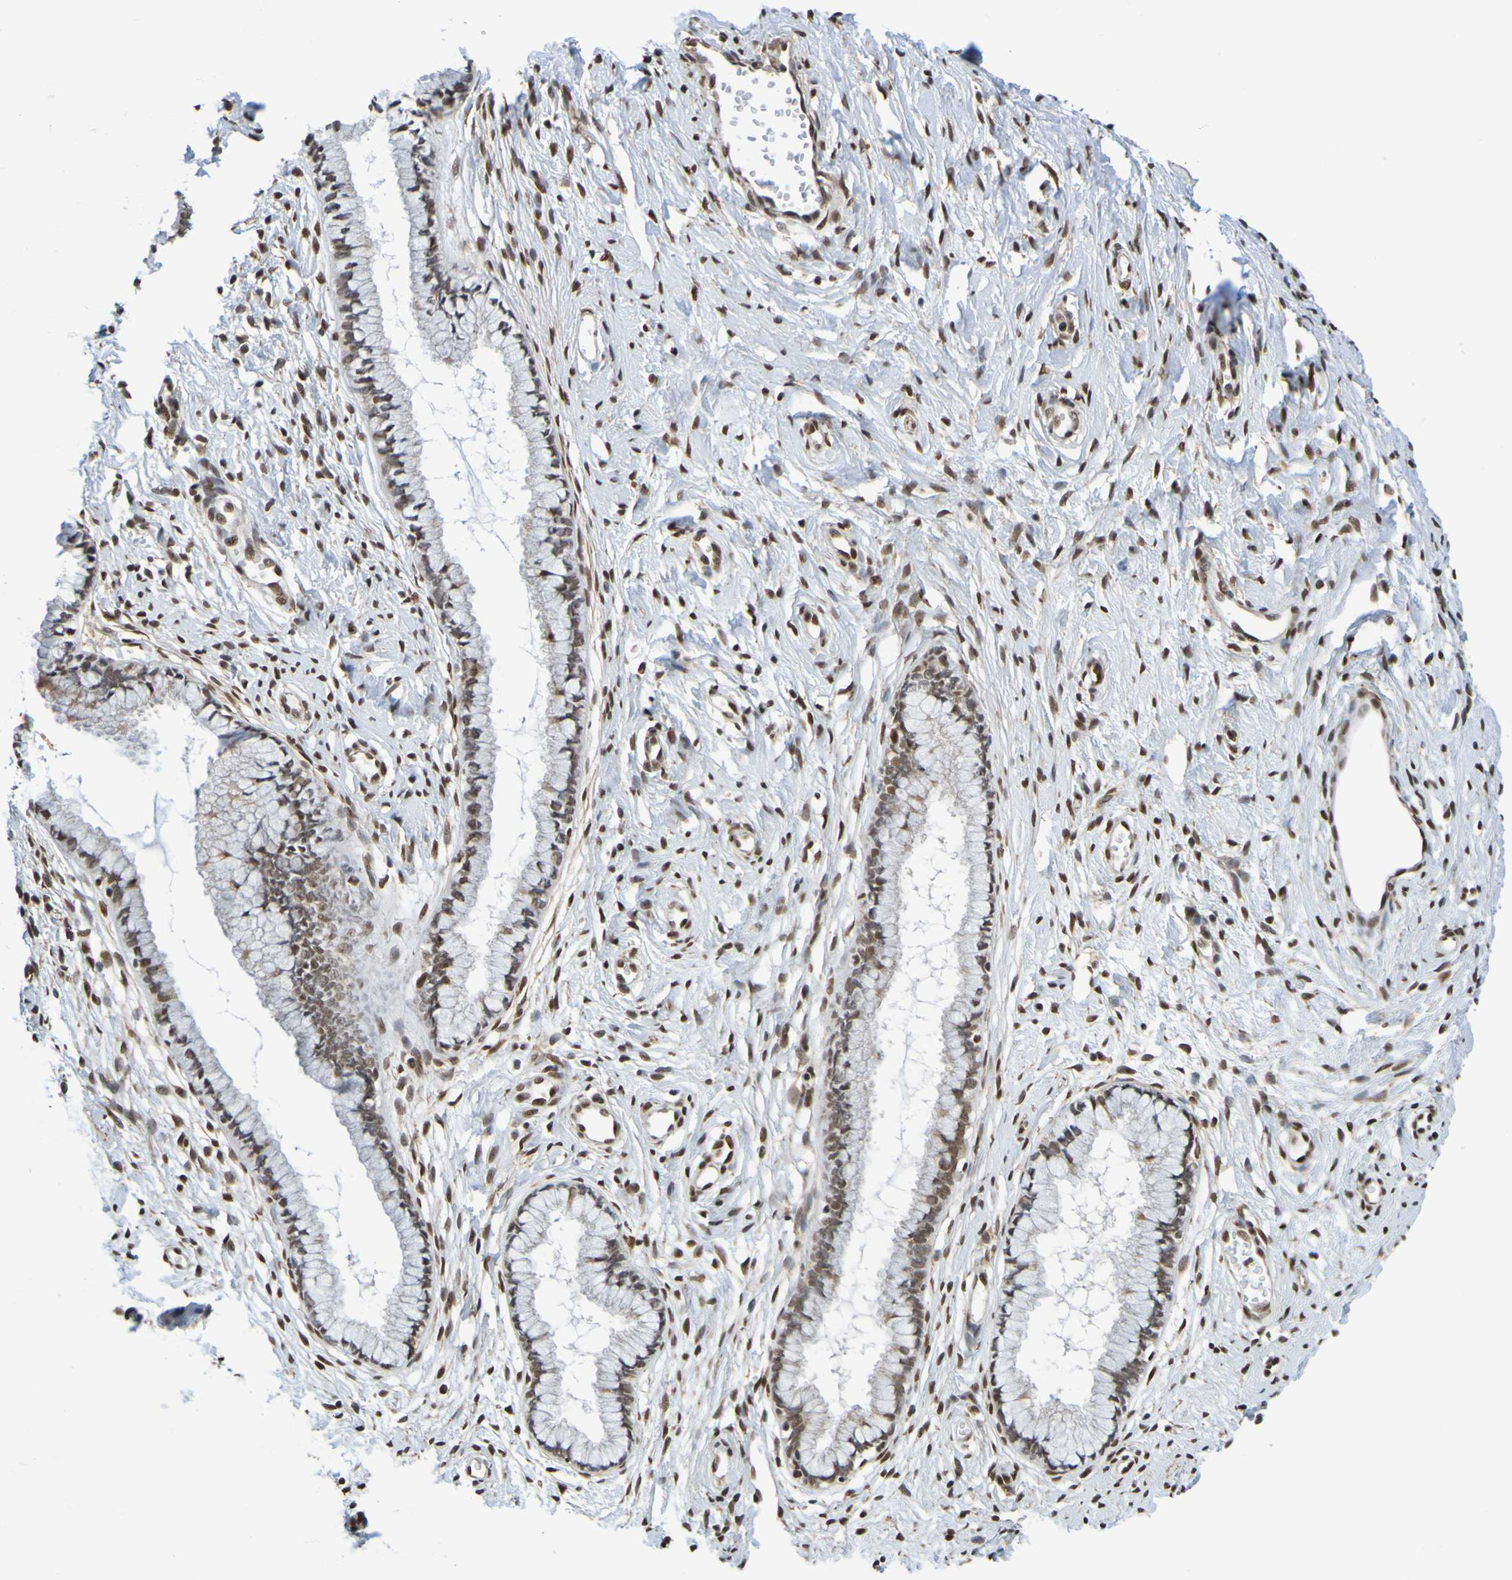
{"staining": {"intensity": "moderate", "quantity": ">75%", "location": "nuclear"}, "tissue": "cervix", "cell_type": "Glandular cells", "image_type": "normal", "snomed": [{"axis": "morphology", "description": "Normal tissue, NOS"}, {"axis": "topography", "description": "Cervix"}], "caption": "IHC photomicrograph of unremarkable cervix: human cervix stained using immunohistochemistry (IHC) shows medium levels of moderate protein expression localized specifically in the nuclear of glandular cells, appearing as a nuclear brown color.", "gene": "HDAC2", "patient": {"sex": "female", "age": 65}}